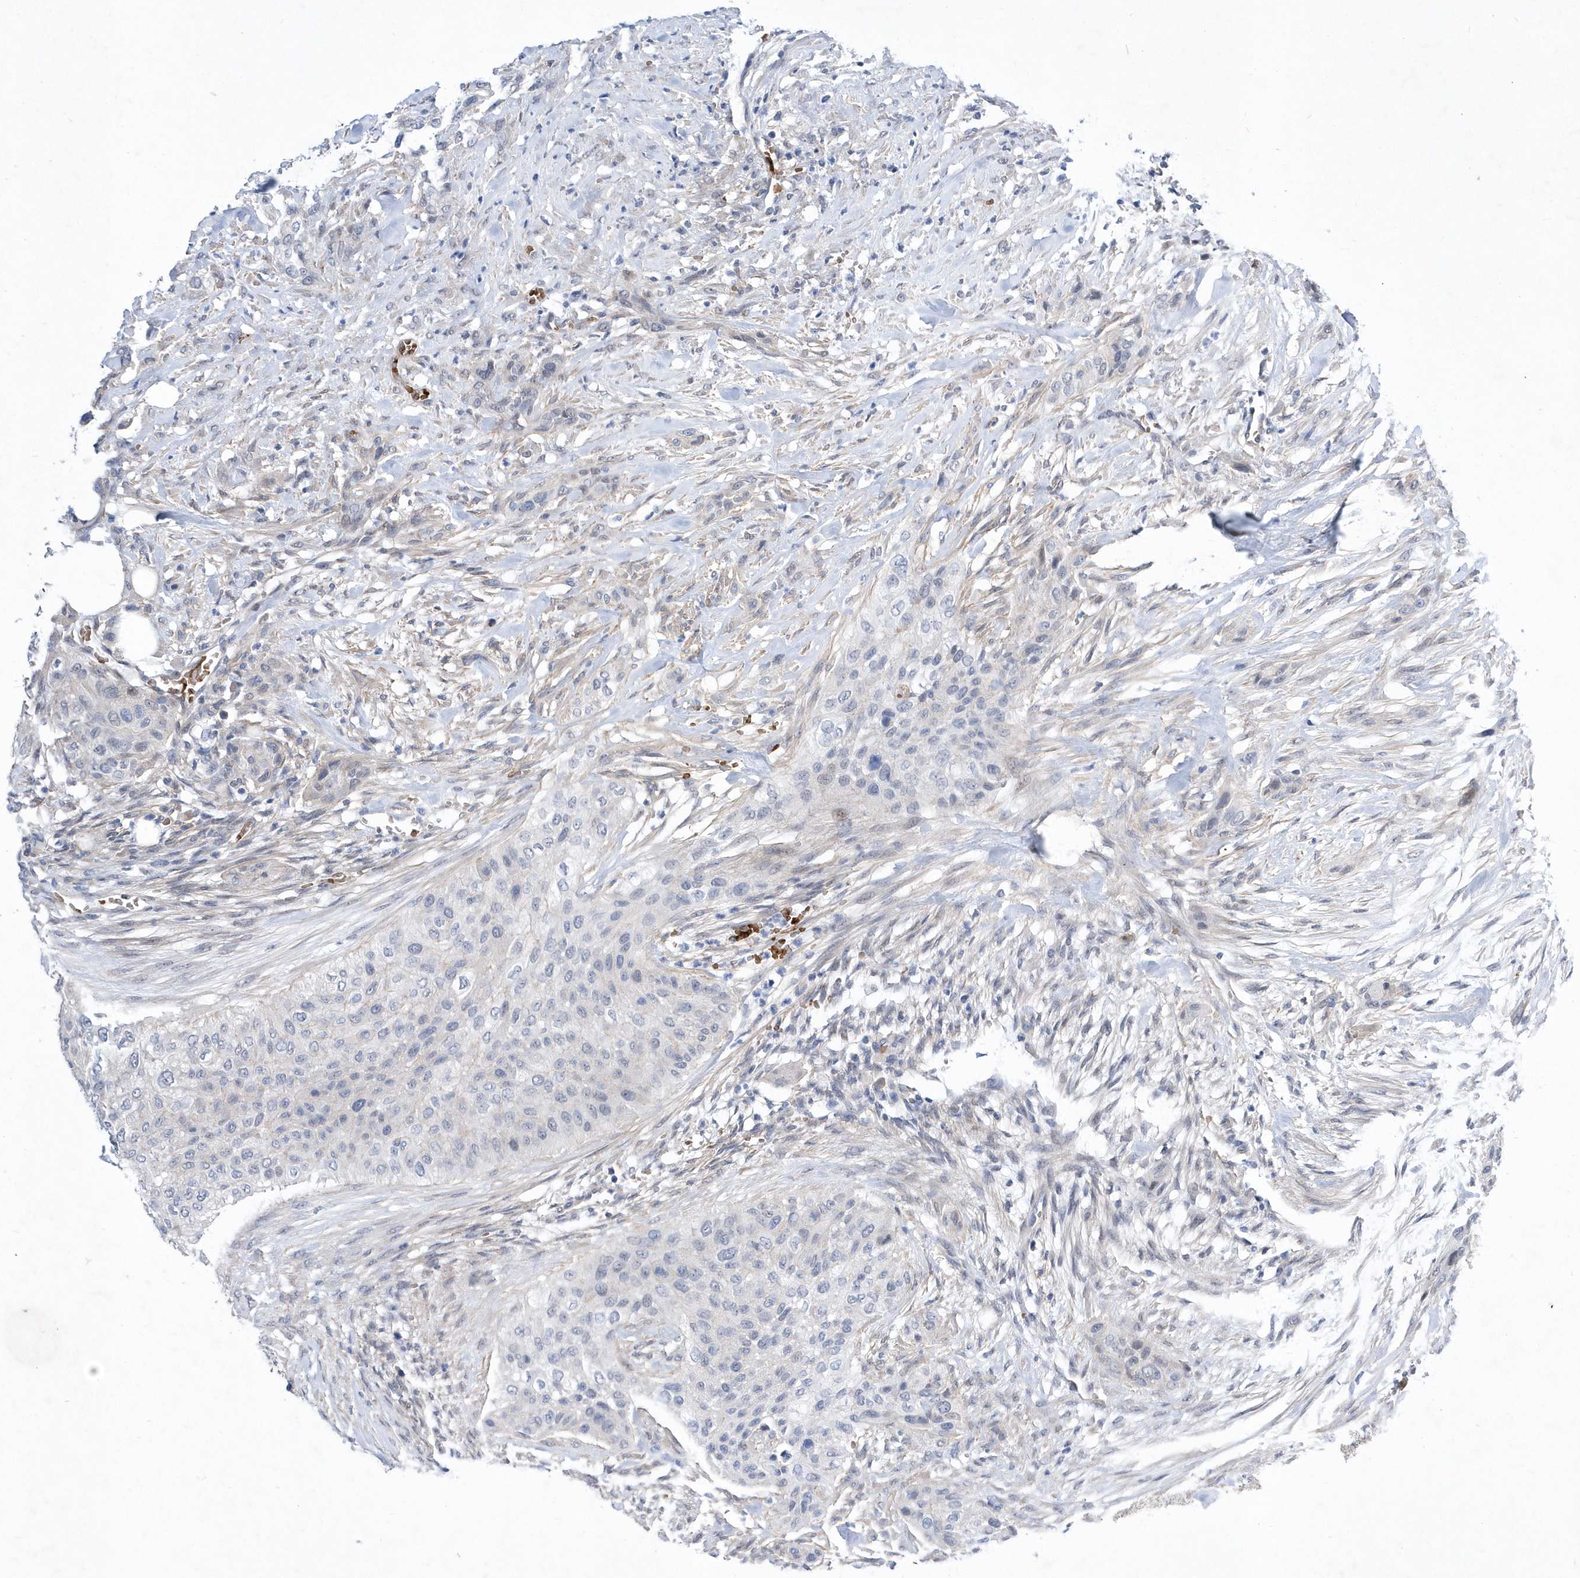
{"staining": {"intensity": "negative", "quantity": "none", "location": "none"}, "tissue": "urothelial cancer", "cell_type": "Tumor cells", "image_type": "cancer", "snomed": [{"axis": "morphology", "description": "Urothelial carcinoma, High grade"}, {"axis": "topography", "description": "Urinary bladder"}], "caption": "An immunohistochemistry (IHC) photomicrograph of high-grade urothelial carcinoma is shown. There is no staining in tumor cells of high-grade urothelial carcinoma. Nuclei are stained in blue.", "gene": "ZNF875", "patient": {"sex": "male", "age": 35}}